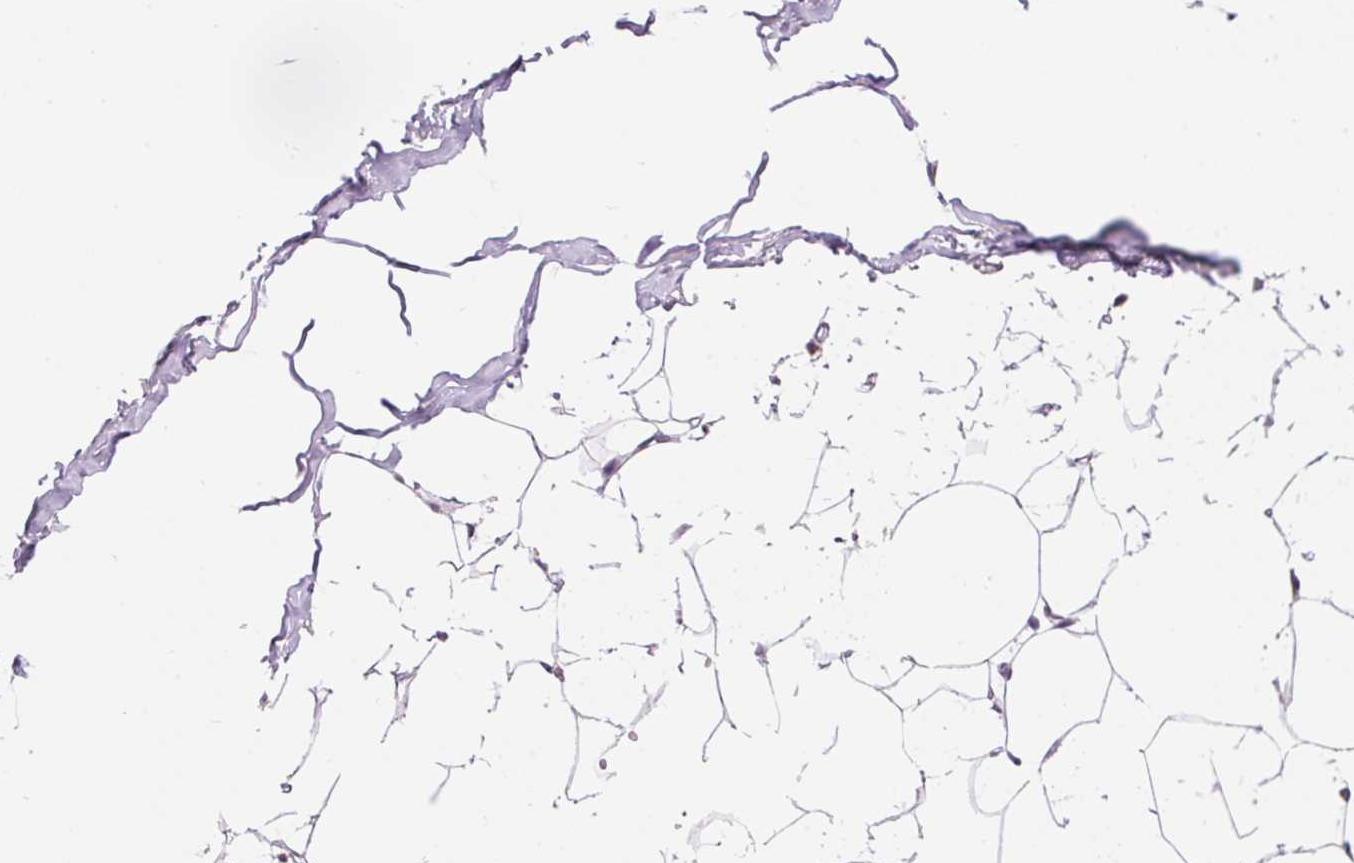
{"staining": {"intensity": "negative", "quantity": "none", "location": "none"}, "tissue": "breast", "cell_type": "Adipocytes", "image_type": "normal", "snomed": [{"axis": "morphology", "description": "Normal tissue, NOS"}, {"axis": "topography", "description": "Breast"}], "caption": "IHC image of normal human breast stained for a protein (brown), which shows no positivity in adipocytes.", "gene": "ABHD11", "patient": {"sex": "female", "age": 27}}